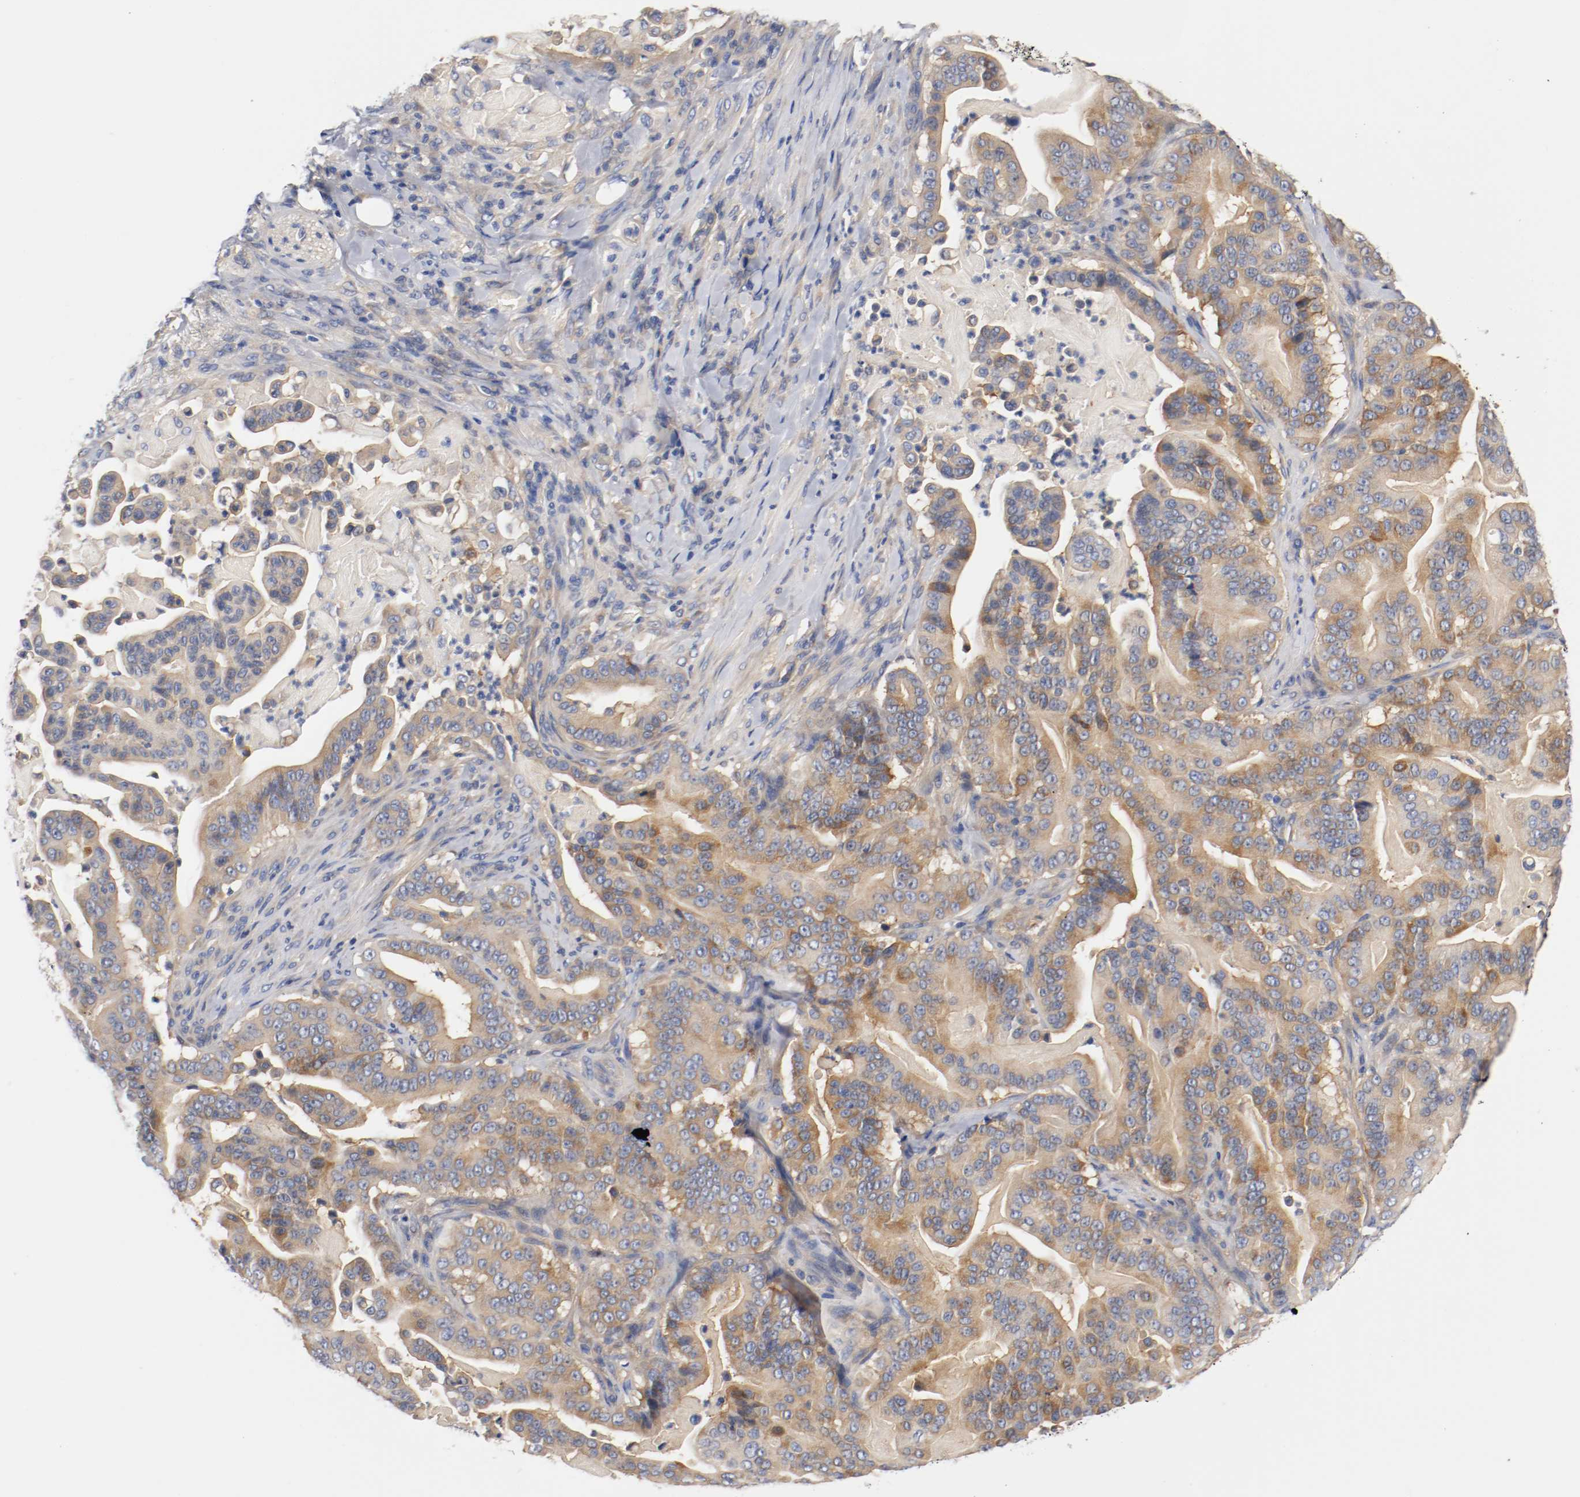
{"staining": {"intensity": "moderate", "quantity": ">75%", "location": "cytoplasmic/membranous"}, "tissue": "pancreatic cancer", "cell_type": "Tumor cells", "image_type": "cancer", "snomed": [{"axis": "morphology", "description": "Adenocarcinoma, NOS"}, {"axis": "topography", "description": "Pancreas"}], "caption": "Immunohistochemical staining of human pancreatic cancer (adenocarcinoma) shows moderate cytoplasmic/membranous protein staining in approximately >75% of tumor cells. The staining was performed using DAB (3,3'-diaminobenzidine) to visualize the protein expression in brown, while the nuclei were stained in blue with hematoxylin (Magnification: 20x).", "gene": "HGS", "patient": {"sex": "male", "age": 63}}